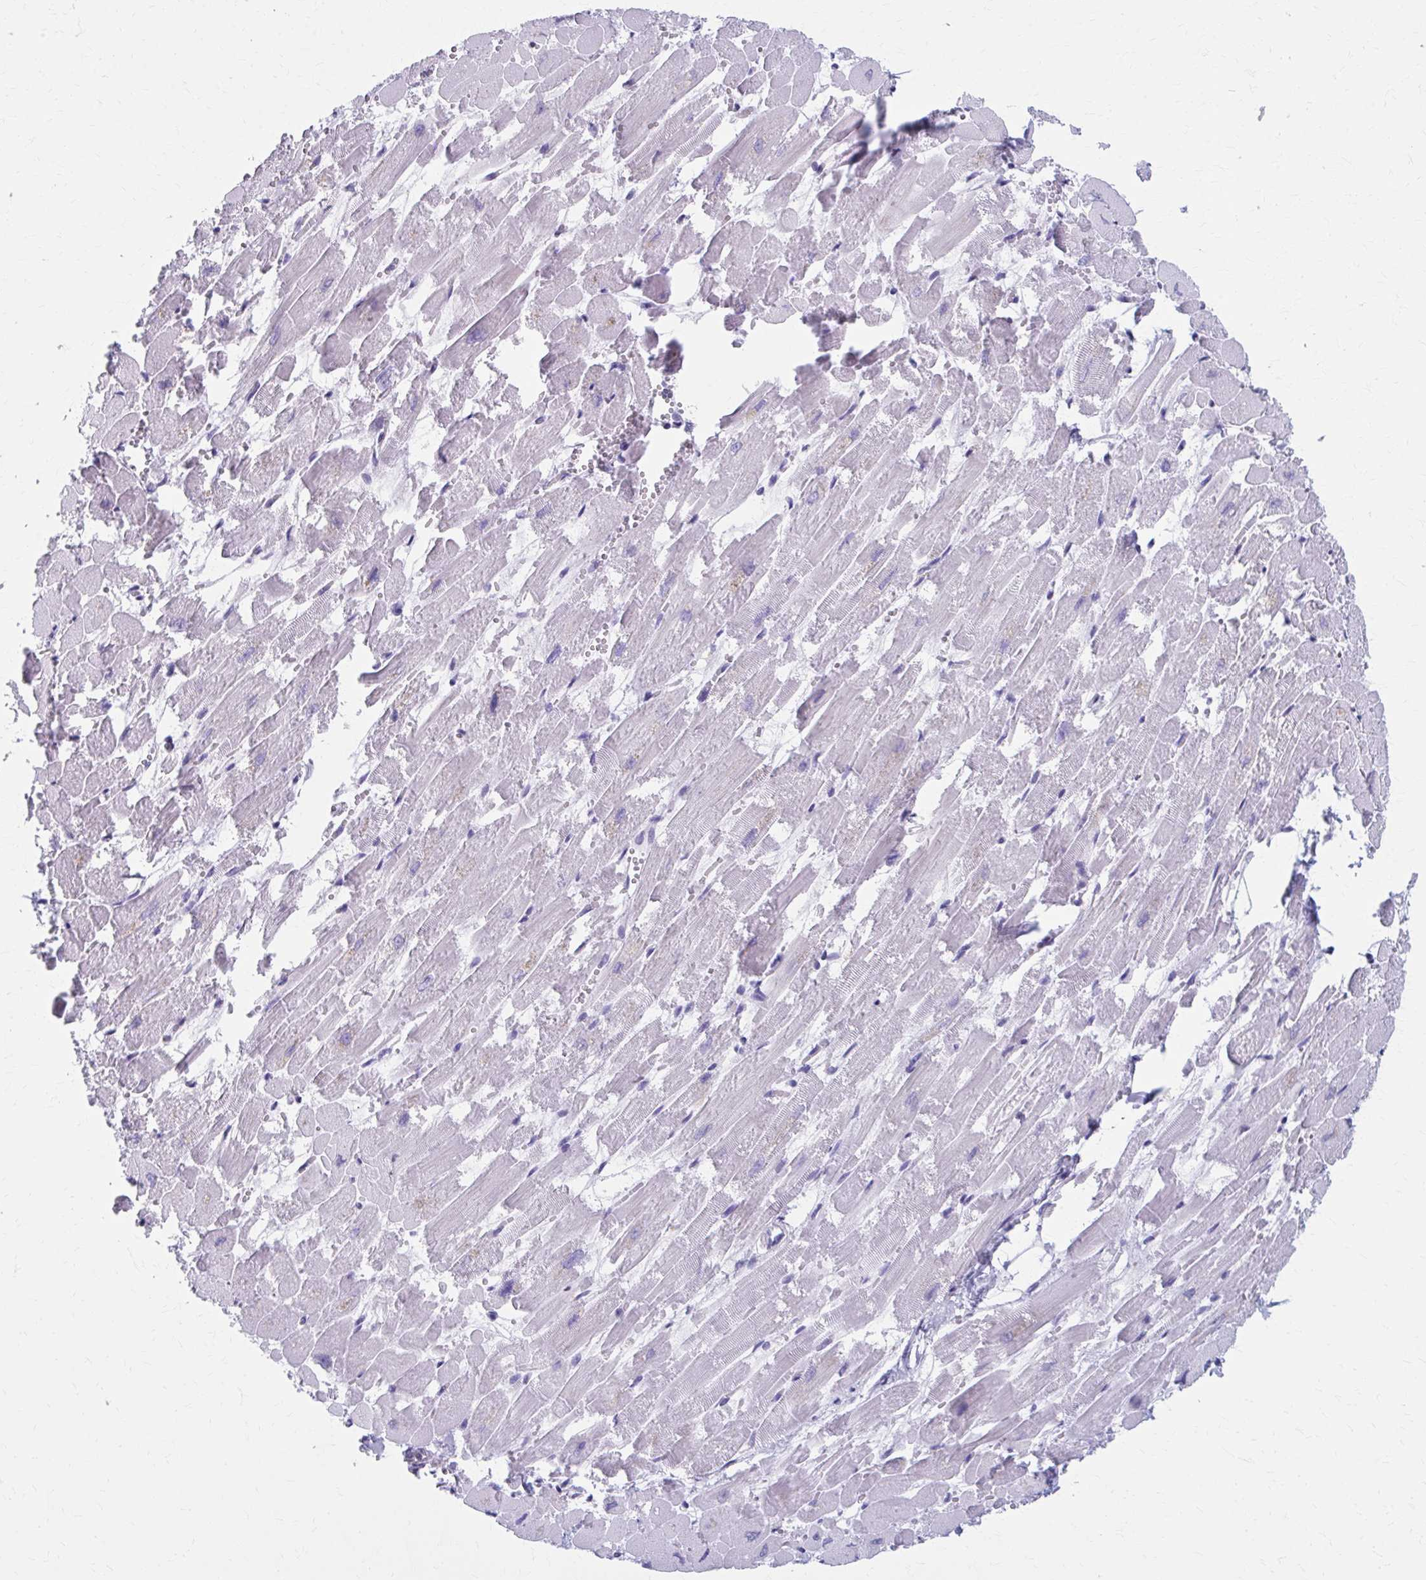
{"staining": {"intensity": "negative", "quantity": "none", "location": "none"}, "tissue": "heart muscle", "cell_type": "Cardiomyocytes", "image_type": "normal", "snomed": [{"axis": "morphology", "description": "Normal tissue, NOS"}, {"axis": "topography", "description": "Heart"}], "caption": "Immunohistochemistry micrograph of benign heart muscle: human heart muscle stained with DAB (3,3'-diaminobenzidine) reveals no significant protein staining in cardiomyocytes. Nuclei are stained in blue.", "gene": "MPLKIP", "patient": {"sex": "female", "age": 52}}